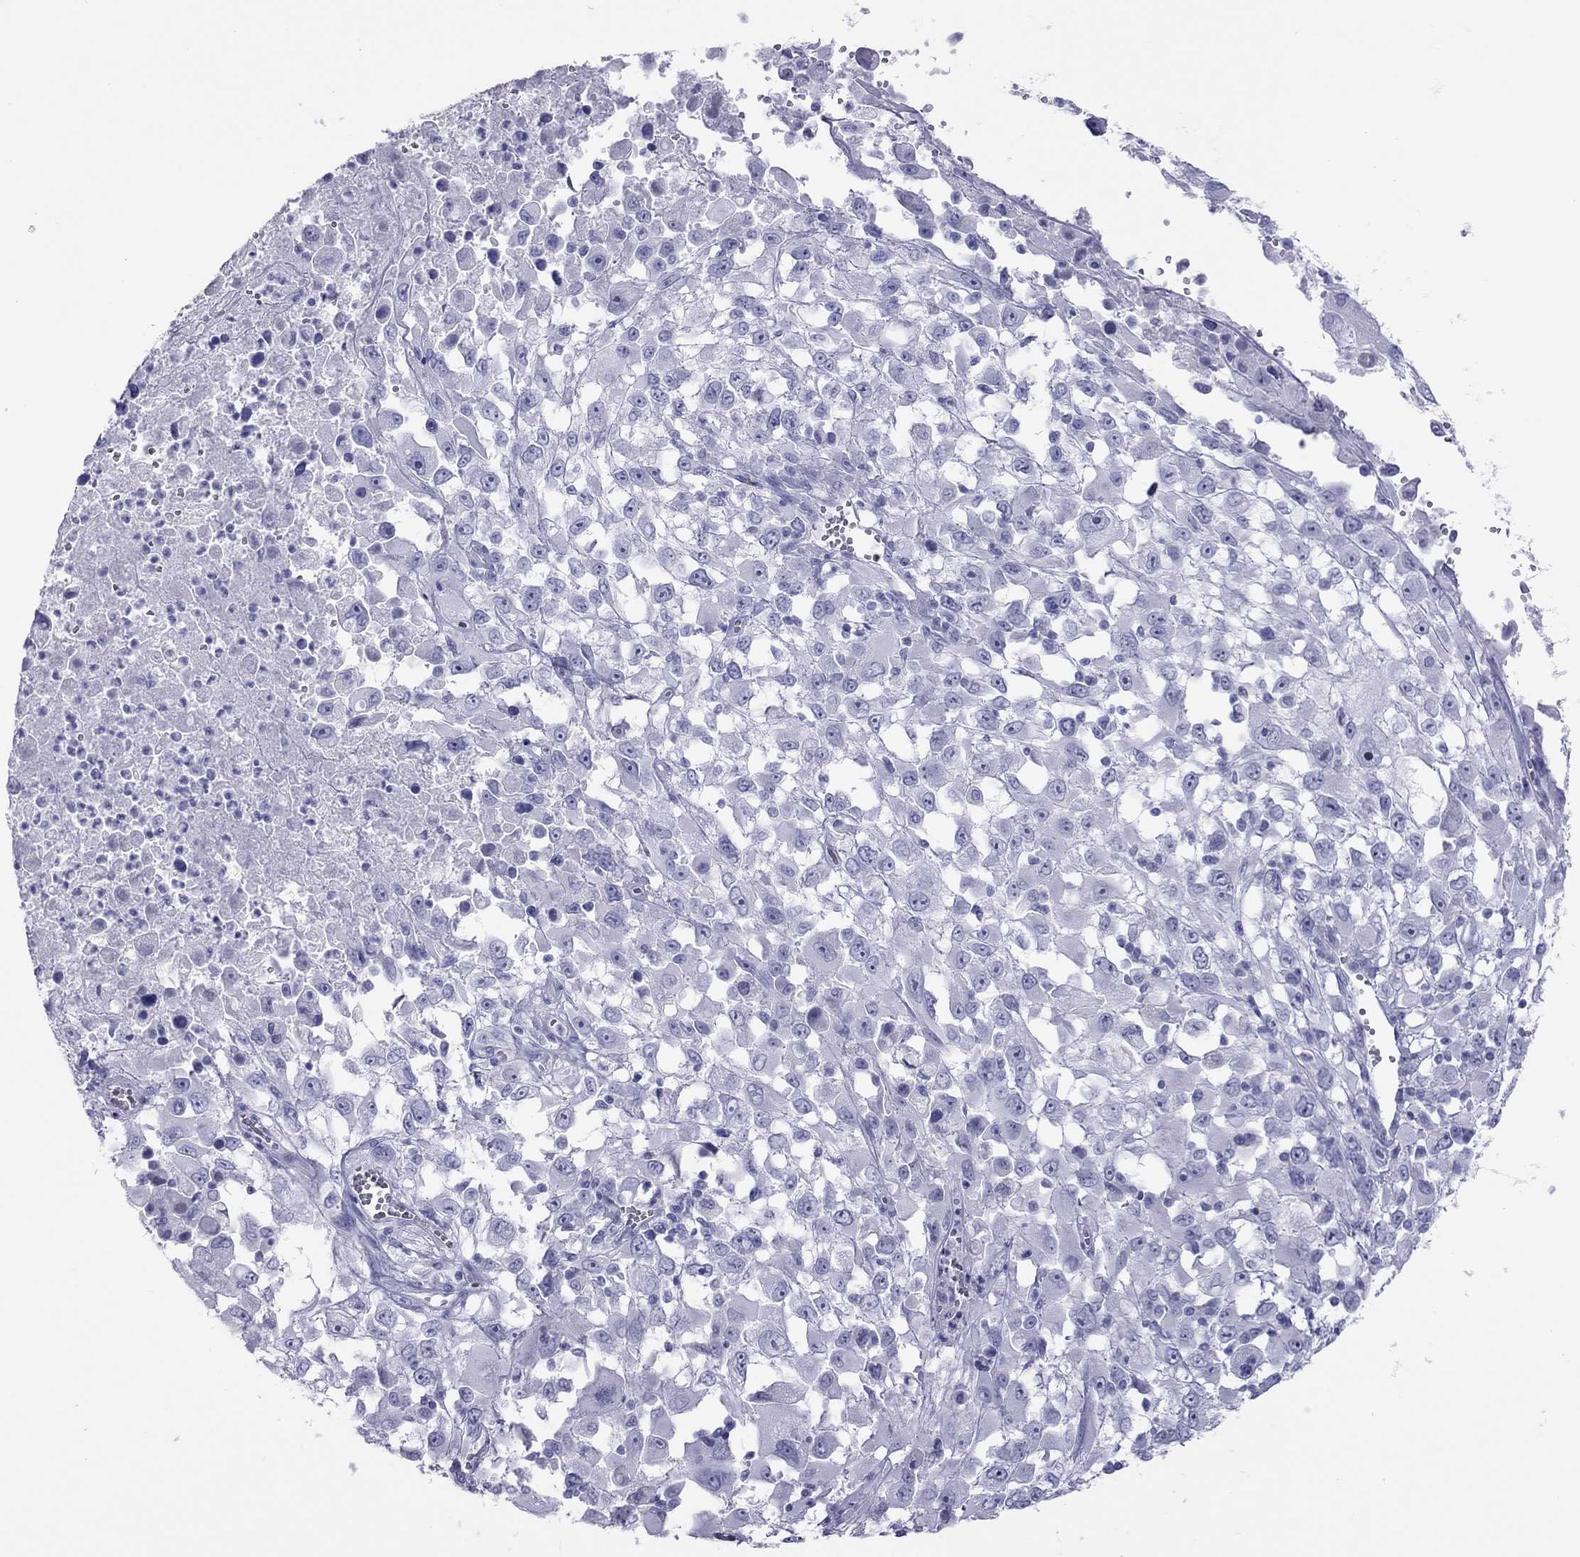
{"staining": {"intensity": "negative", "quantity": "none", "location": "none"}, "tissue": "melanoma", "cell_type": "Tumor cells", "image_type": "cancer", "snomed": [{"axis": "morphology", "description": "Malignant melanoma, Metastatic site"}, {"axis": "topography", "description": "Soft tissue"}], "caption": "Melanoma was stained to show a protein in brown. There is no significant staining in tumor cells.", "gene": "STAG3", "patient": {"sex": "male", "age": 50}}